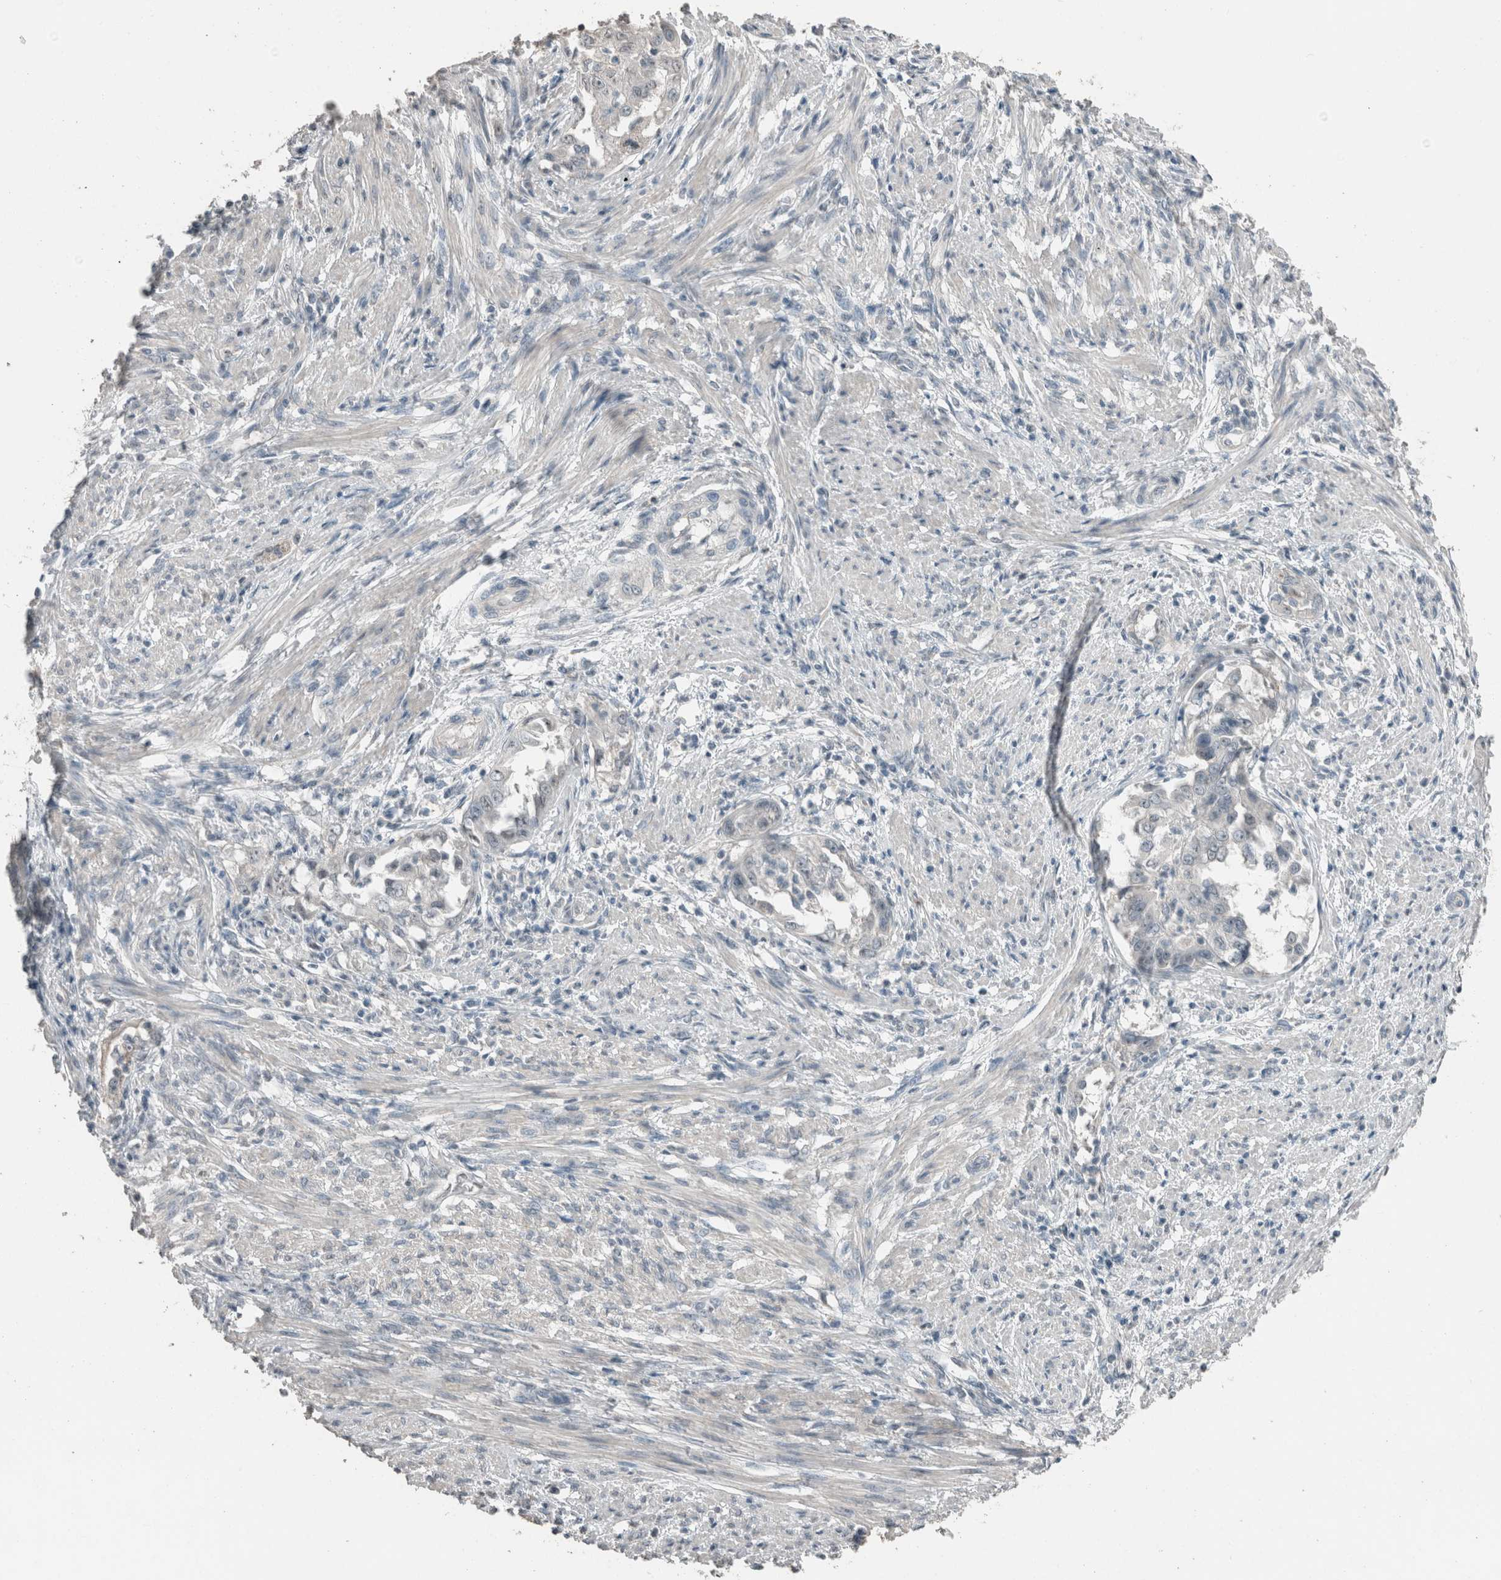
{"staining": {"intensity": "weak", "quantity": "25%-75%", "location": "cytoplasmic/membranous"}, "tissue": "endometrial cancer", "cell_type": "Tumor cells", "image_type": "cancer", "snomed": [{"axis": "morphology", "description": "Adenocarcinoma, NOS"}, {"axis": "topography", "description": "Endometrium"}], "caption": "IHC histopathology image of neoplastic tissue: endometrial cancer stained using immunohistochemistry displays low levels of weak protein expression localized specifically in the cytoplasmic/membranous of tumor cells, appearing as a cytoplasmic/membranous brown color.", "gene": "ACVR2B", "patient": {"sex": "female", "age": 85}}